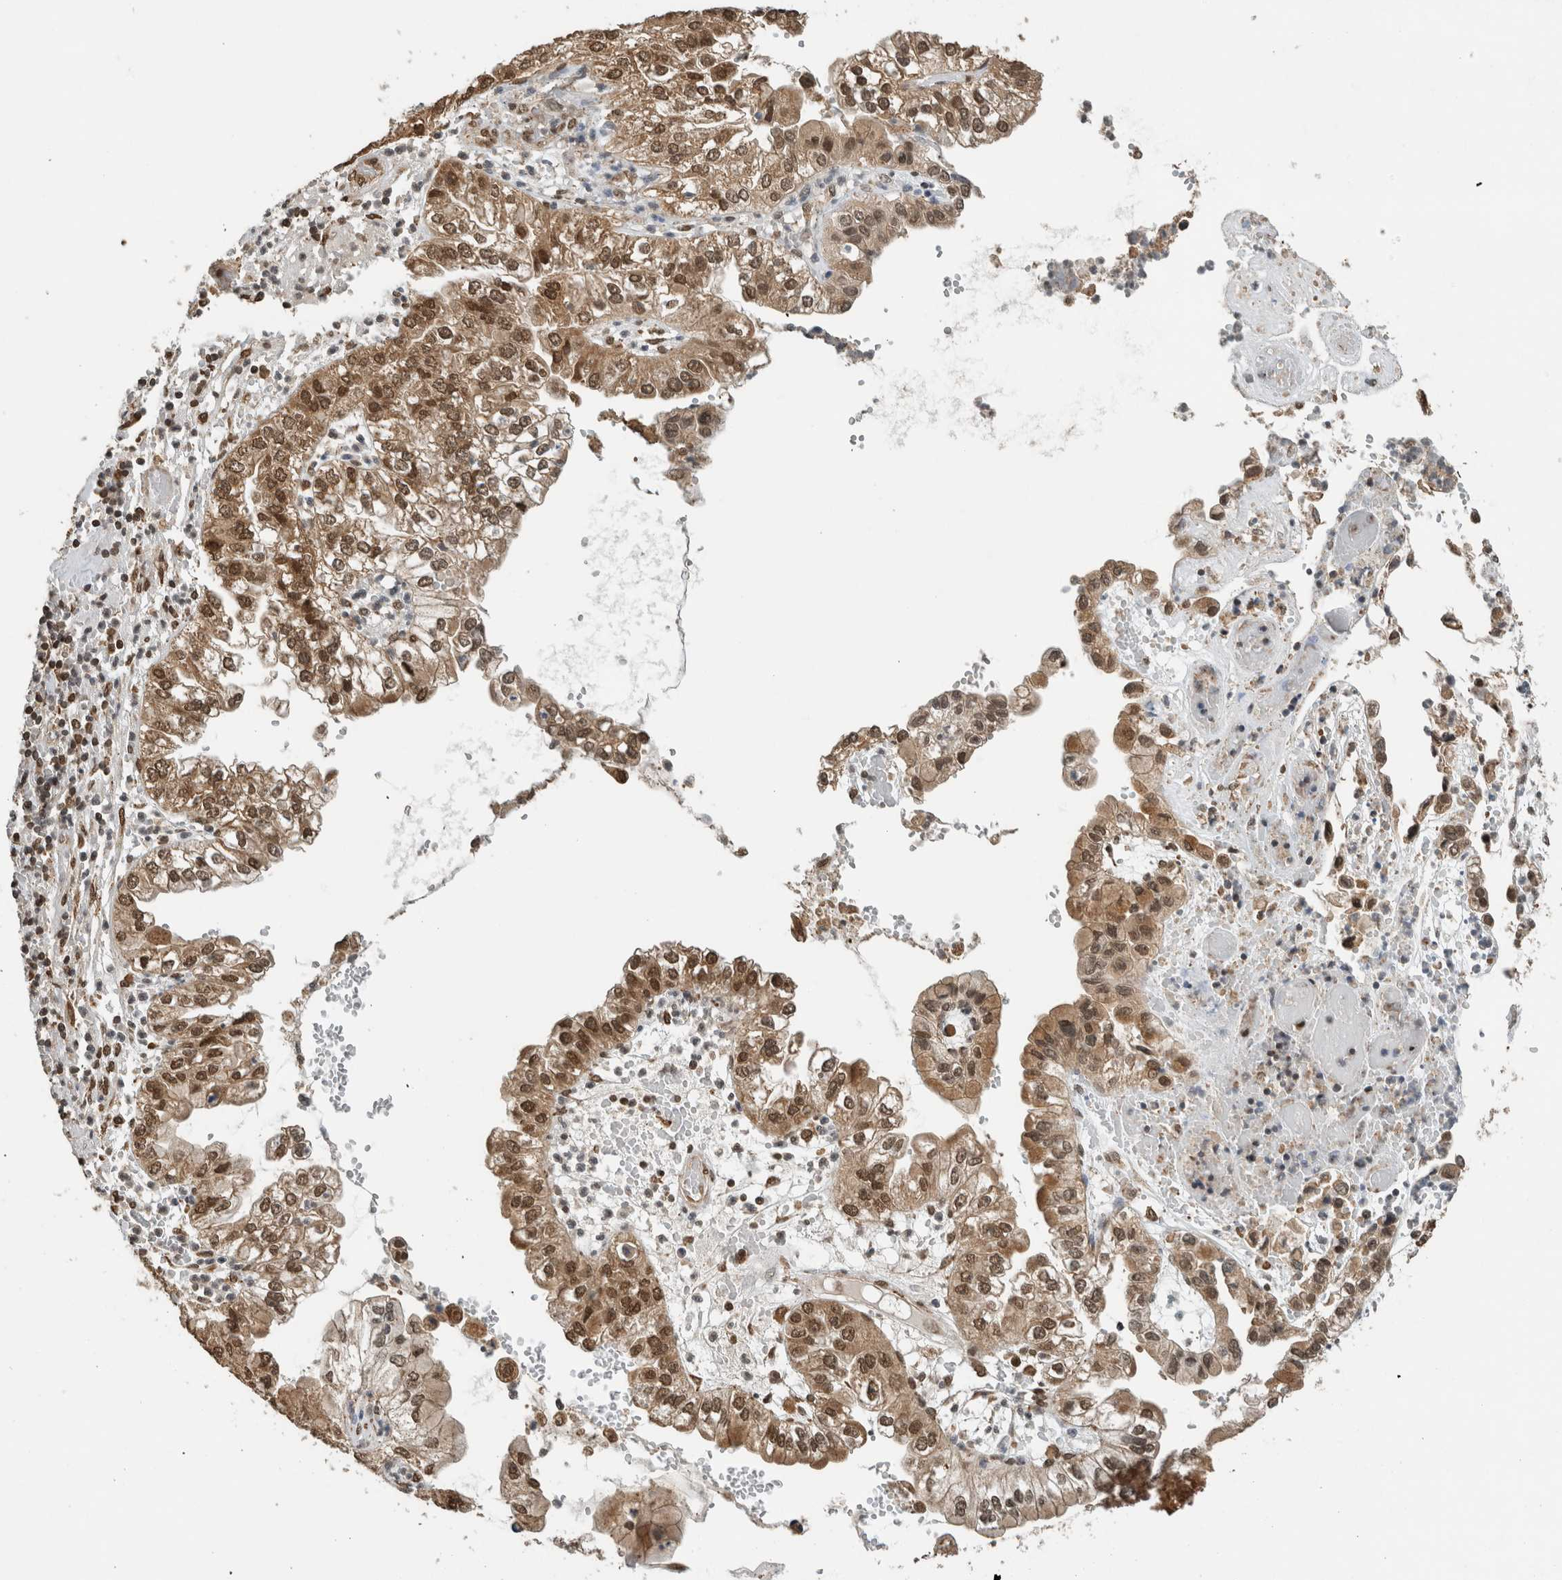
{"staining": {"intensity": "moderate", "quantity": ">75%", "location": "cytoplasmic/membranous,nuclear"}, "tissue": "liver cancer", "cell_type": "Tumor cells", "image_type": "cancer", "snomed": [{"axis": "morphology", "description": "Cholangiocarcinoma"}, {"axis": "topography", "description": "Liver"}], "caption": "Protein expression analysis of liver cholangiocarcinoma shows moderate cytoplasmic/membranous and nuclear staining in approximately >75% of tumor cells.", "gene": "C1orf21", "patient": {"sex": "female", "age": 79}}